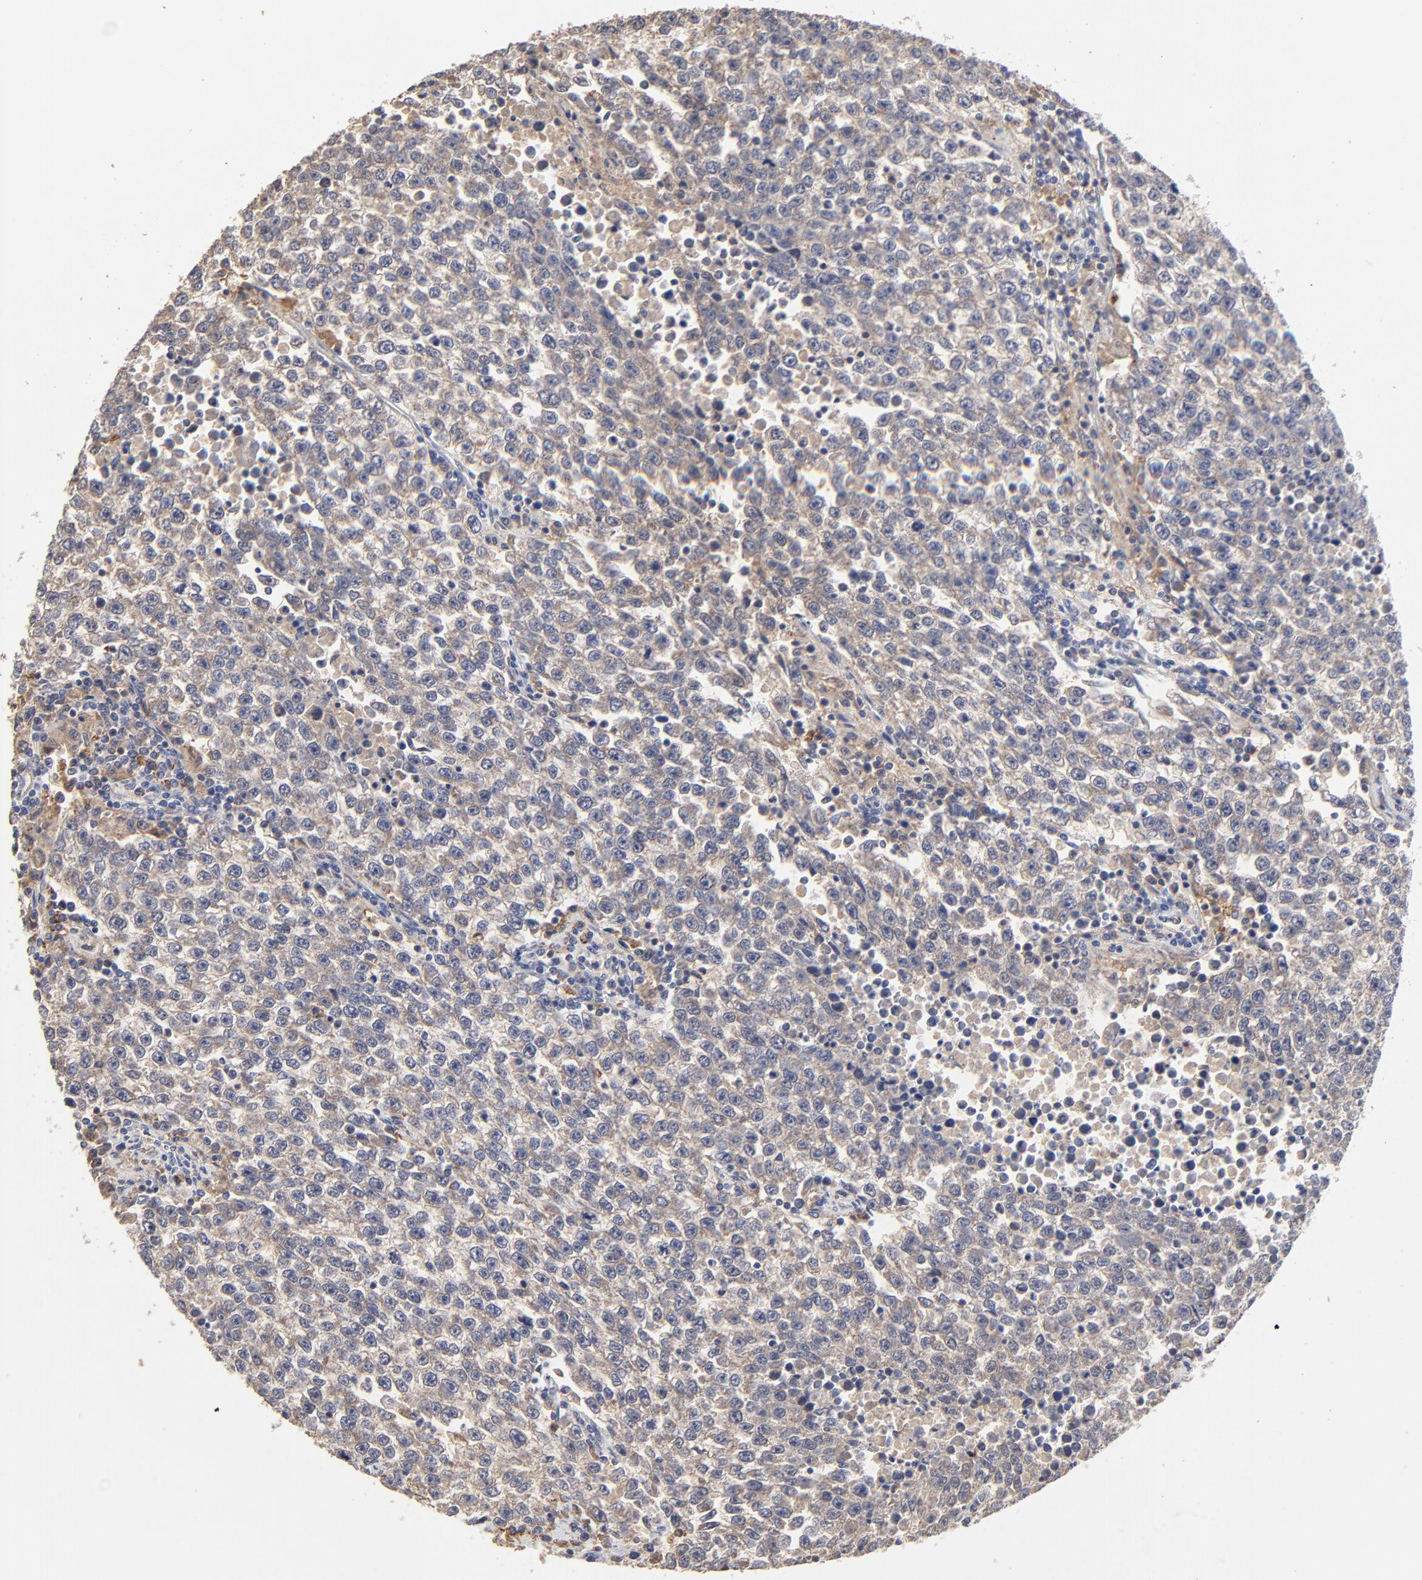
{"staining": {"intensity": "weak", "quantity": ">75%", "location": "cytoplasmic/membranous"}, "tissue": "testis cancer", "cell_type": "Tumor cells", "image_type": "cancer", "snomed": [{"axis": "morphology", "description": "Seminoma, NOS"}, {"axis": "topography", "description": "Testis"}], "caption": "Protein staining exhibits weak cytoplasmic/membranous staining in approximately >75% of tumor cells in seminoma (testis). (Brightfield microscopy of DAB IHC at high magnification).", "gene": "LGALS3", "patient": {"sex": "male", "age": 36}}